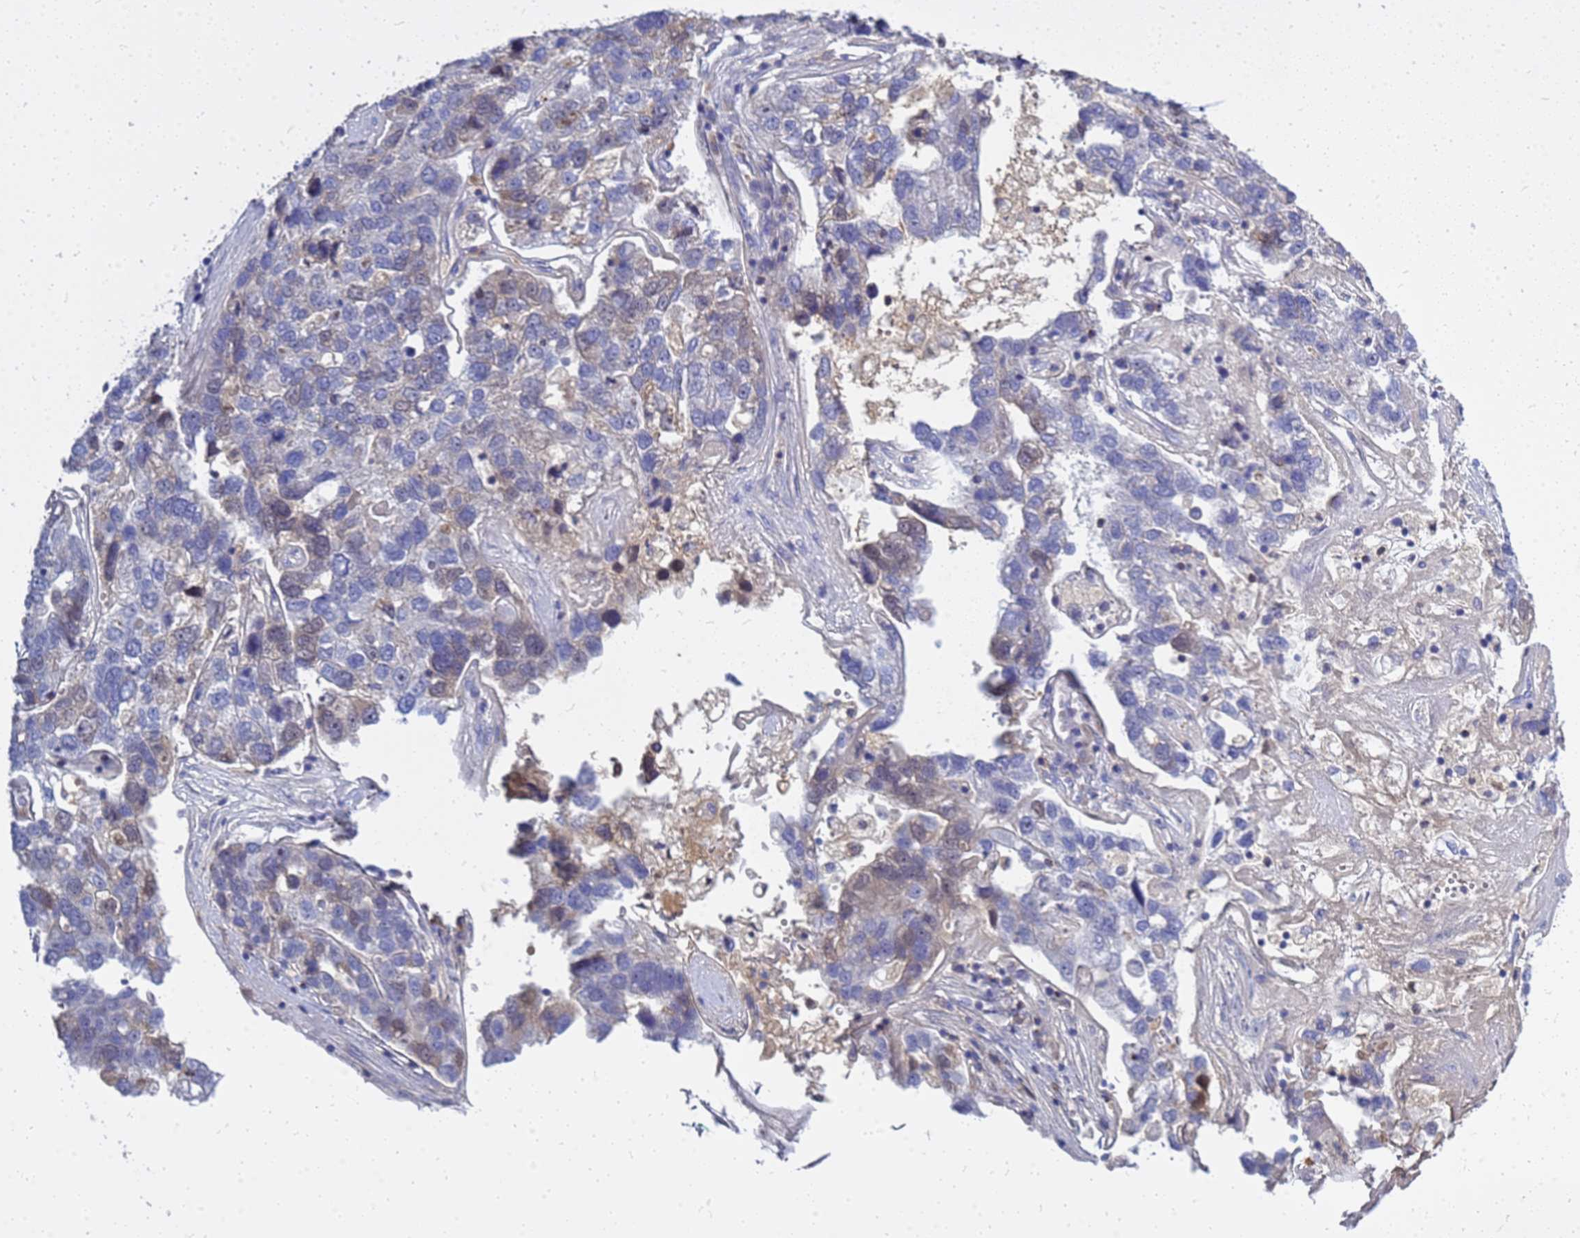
{"staining": {"intensity": "weak", "quantity": "<25%", "location": "nuclear"}, "tissue": "pancreatic cancer", "cell_type": "Tumor cells", "image_type": "cancer", "snomed": [{"axis": "morphology", "description": "Adenocarcinoma, NOS"}, {"axis": "topography", "description": "Pancreas"}], "caption": "Tumor cells are negative for brown protein staining in pancreatic cancer (adenocarcinoma).", "gene": "SRGAP3", "patient": {"sex": "female", "age": 61}}